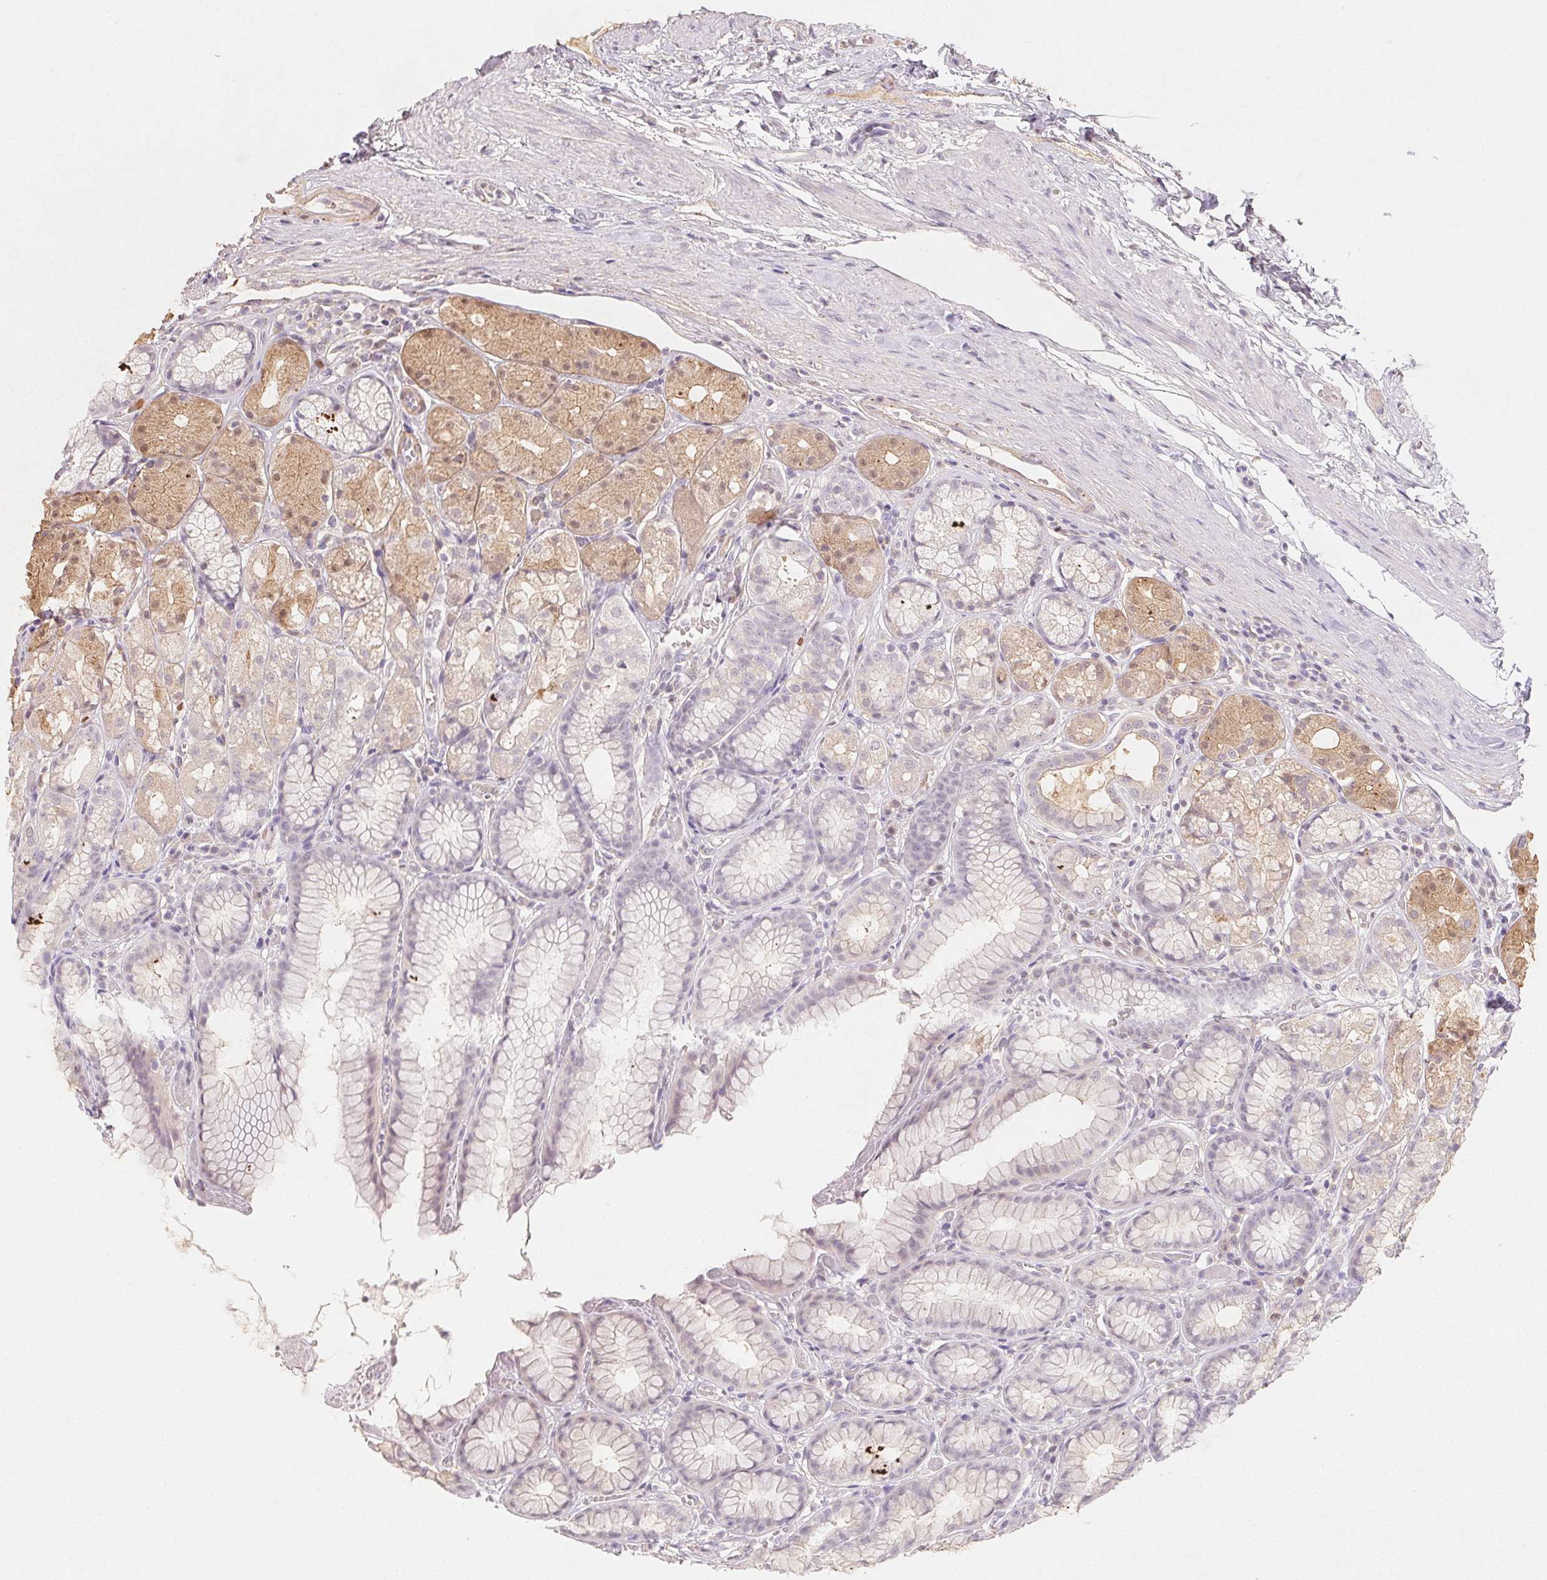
{"staining": {"intensity": "weak", "quantity": "25%-75%", "location": "cytoplasmic/membranous,nuclear"}, "tissue": "stomach", "cell_type": "Glandular cells", "image_type": "normal", "snomed": [{"axis": "morphology", "description": "Normal tissue, NOS"}, {"axis": "topography", "description": "Stomach"}], "caption": "A brown stain shows weak cytoplasmic/membranous,nuclear positivity of a protein in glandular cells of unremarkable stomach.", "gene": "SLC6A18", "patient": {"sex": "male", "age": 70}}